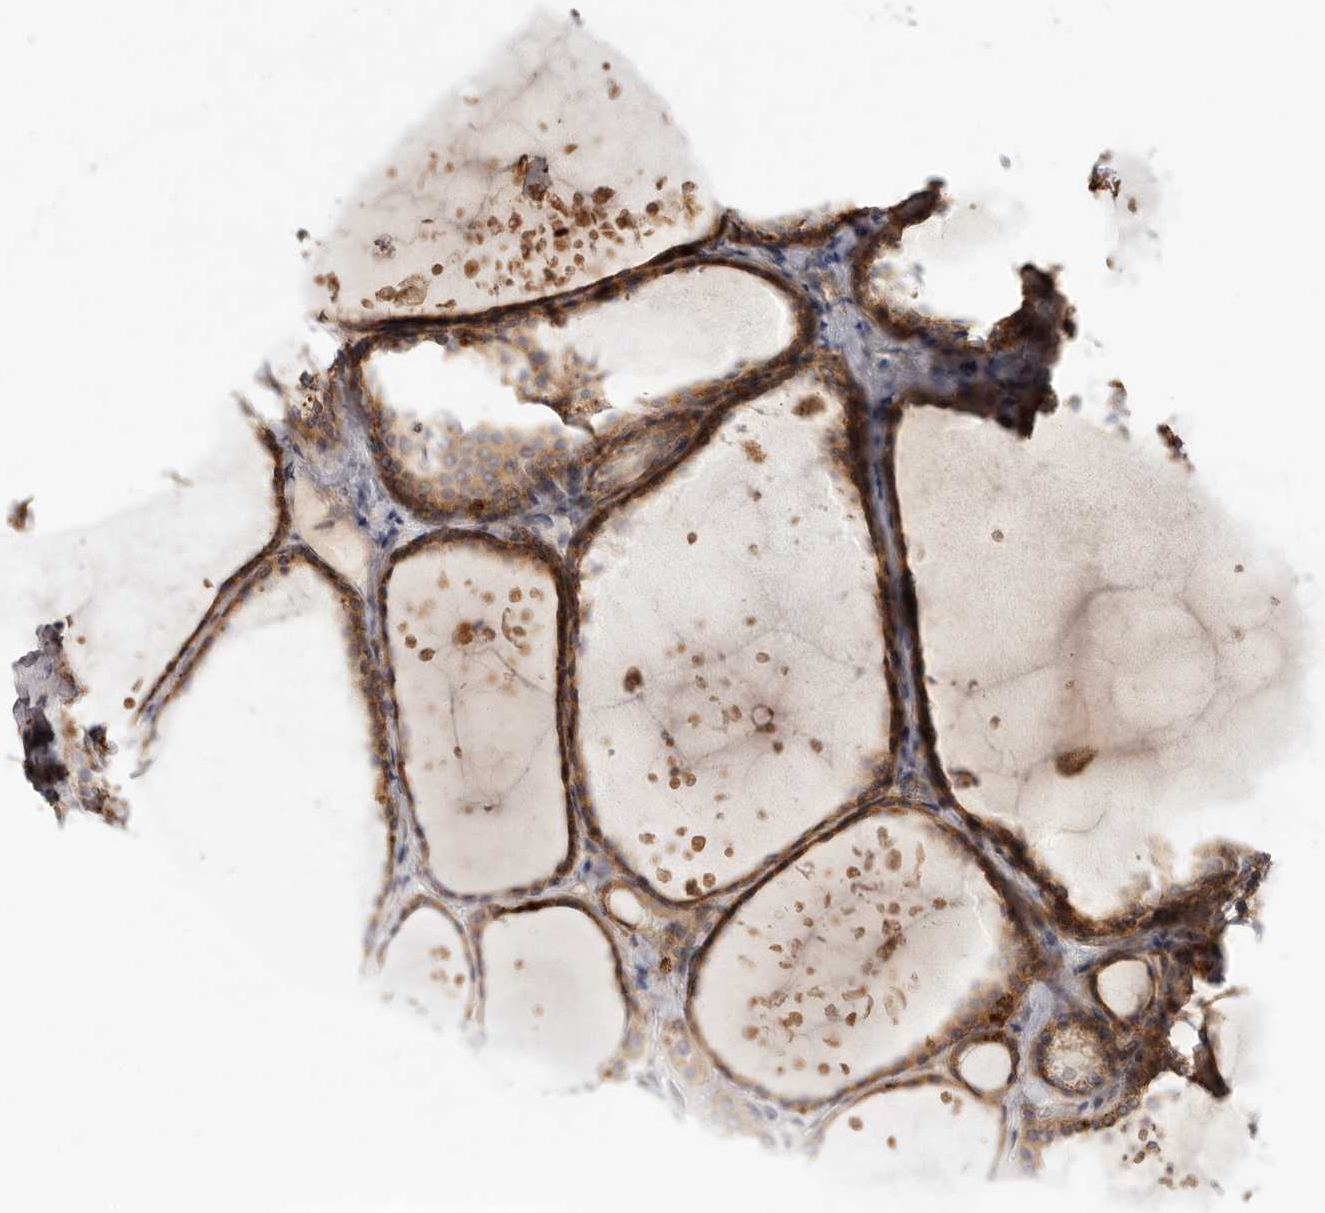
{"staining": {"intensity": "moderate", "quantity": ">75%", "location": "cytoplasmic/membranous"}, "tissue": "thyroid gland", "cell_type": "Glandular cells", "image_type": "normal", "snomed": [{"axis": "morphology", "description": "Normal tissue, NOS"}, {"axis": "topography", "description": "Thyroid gland"}], "caption": "Protein analysis of benign thyroid gland shows moderate cytoplasmic/membranous expression in about >75% of glandular cells.", "gene": "GNA13", "patient": {"sex": "female", "age": 44}}